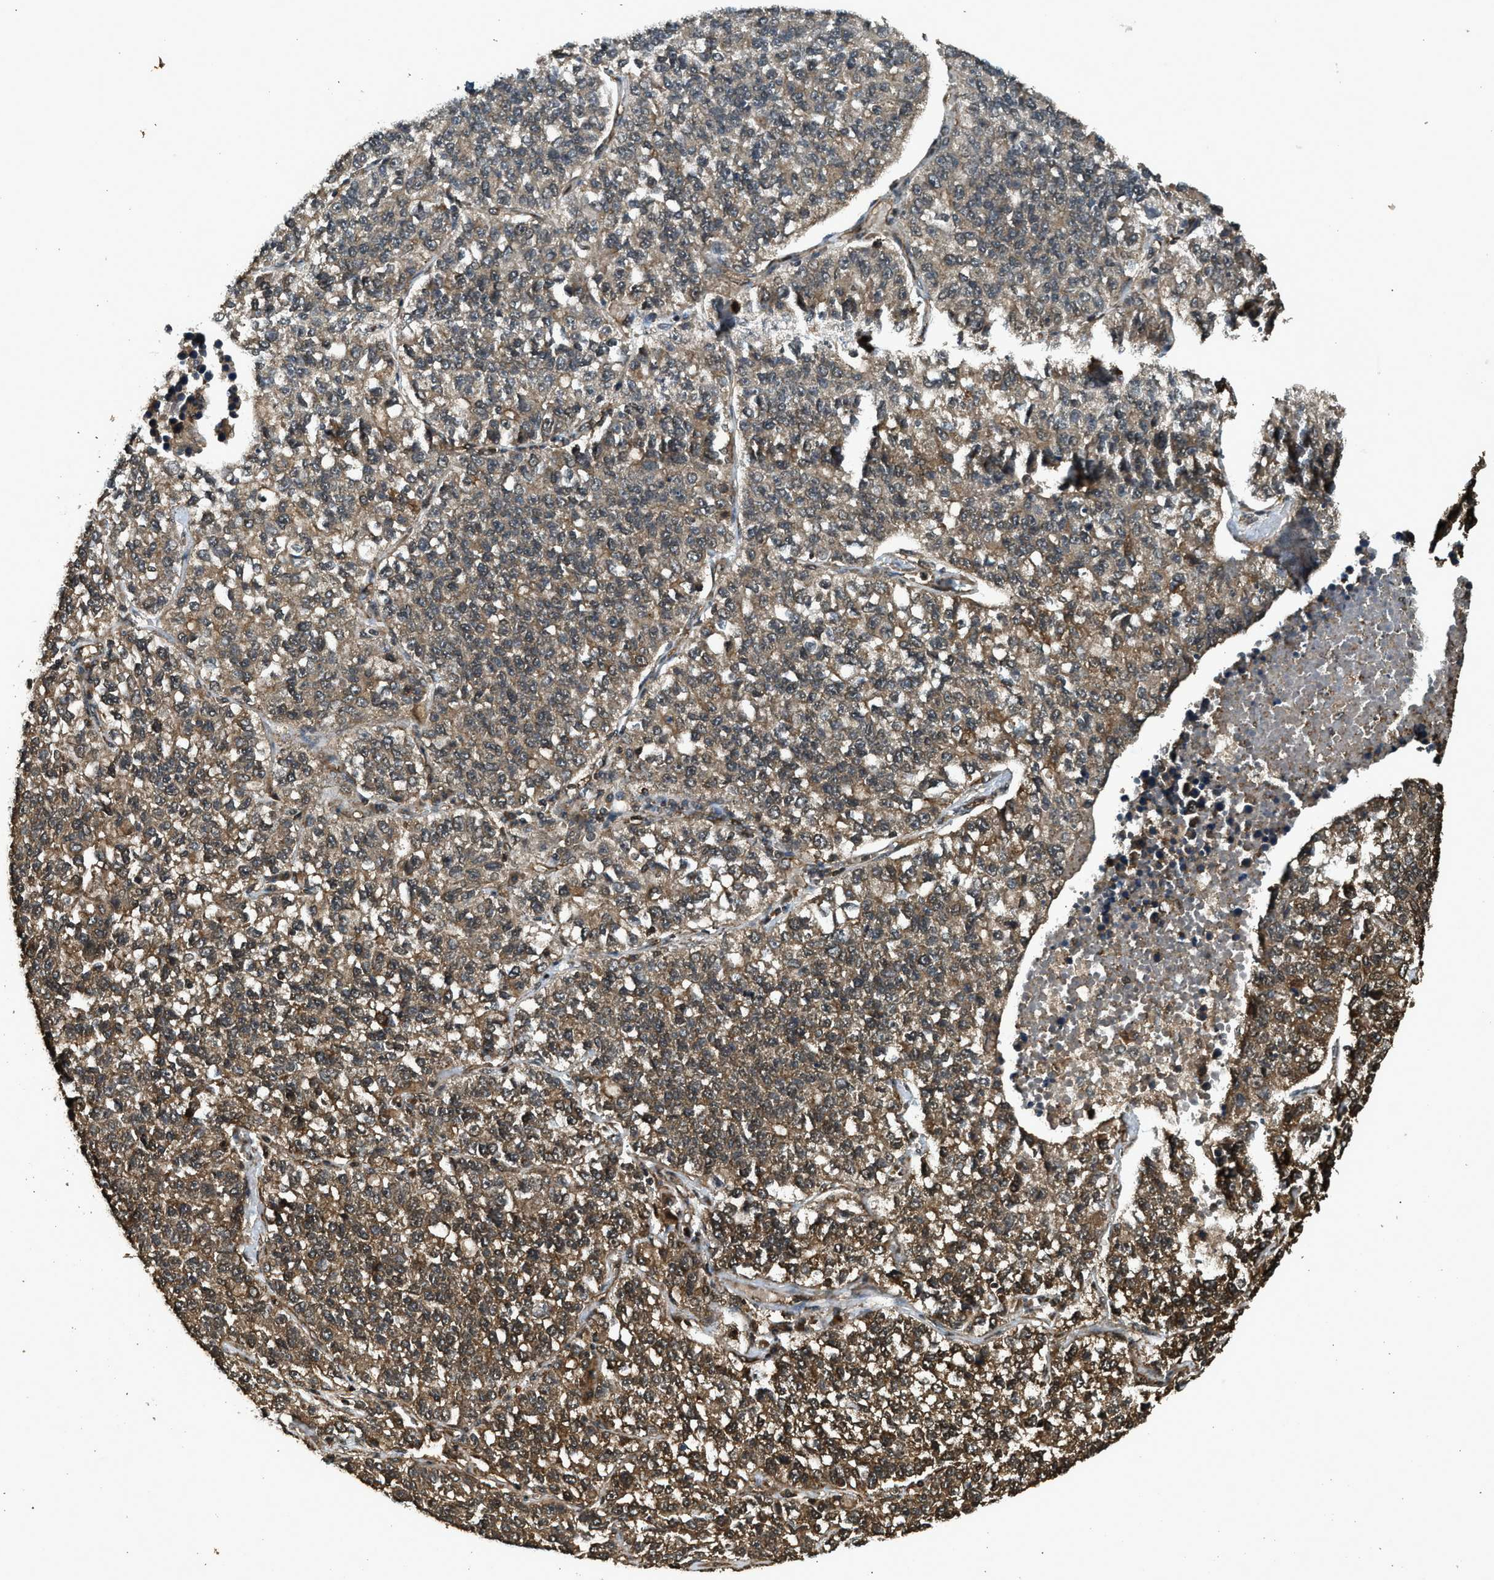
{"staining": {"intensity": "moderate", "quantity": ">75%", "location": "cytoplasmic/membranous"}, "tissue": "lung cancer", "cell_type": "Tumor cells", "image_type": "cancer", "snomed": [{"axis": "morphology", "description": "Adenocarcinoma, NOS"}, {"axis": "topography", "description": "Lung"}], "caption": "DAB (3,3'-diaminobenzidine) immunohistochemical staining of human lung cancer demonstrates moderate cytoplasmic/membranous protein positivity in about >75% of tumor cells. The protein of interest is shown in brown color, while the nuclei are stained blue.", "gene": "MYBL2", "patient": {"sex": "male", "age": 49}}